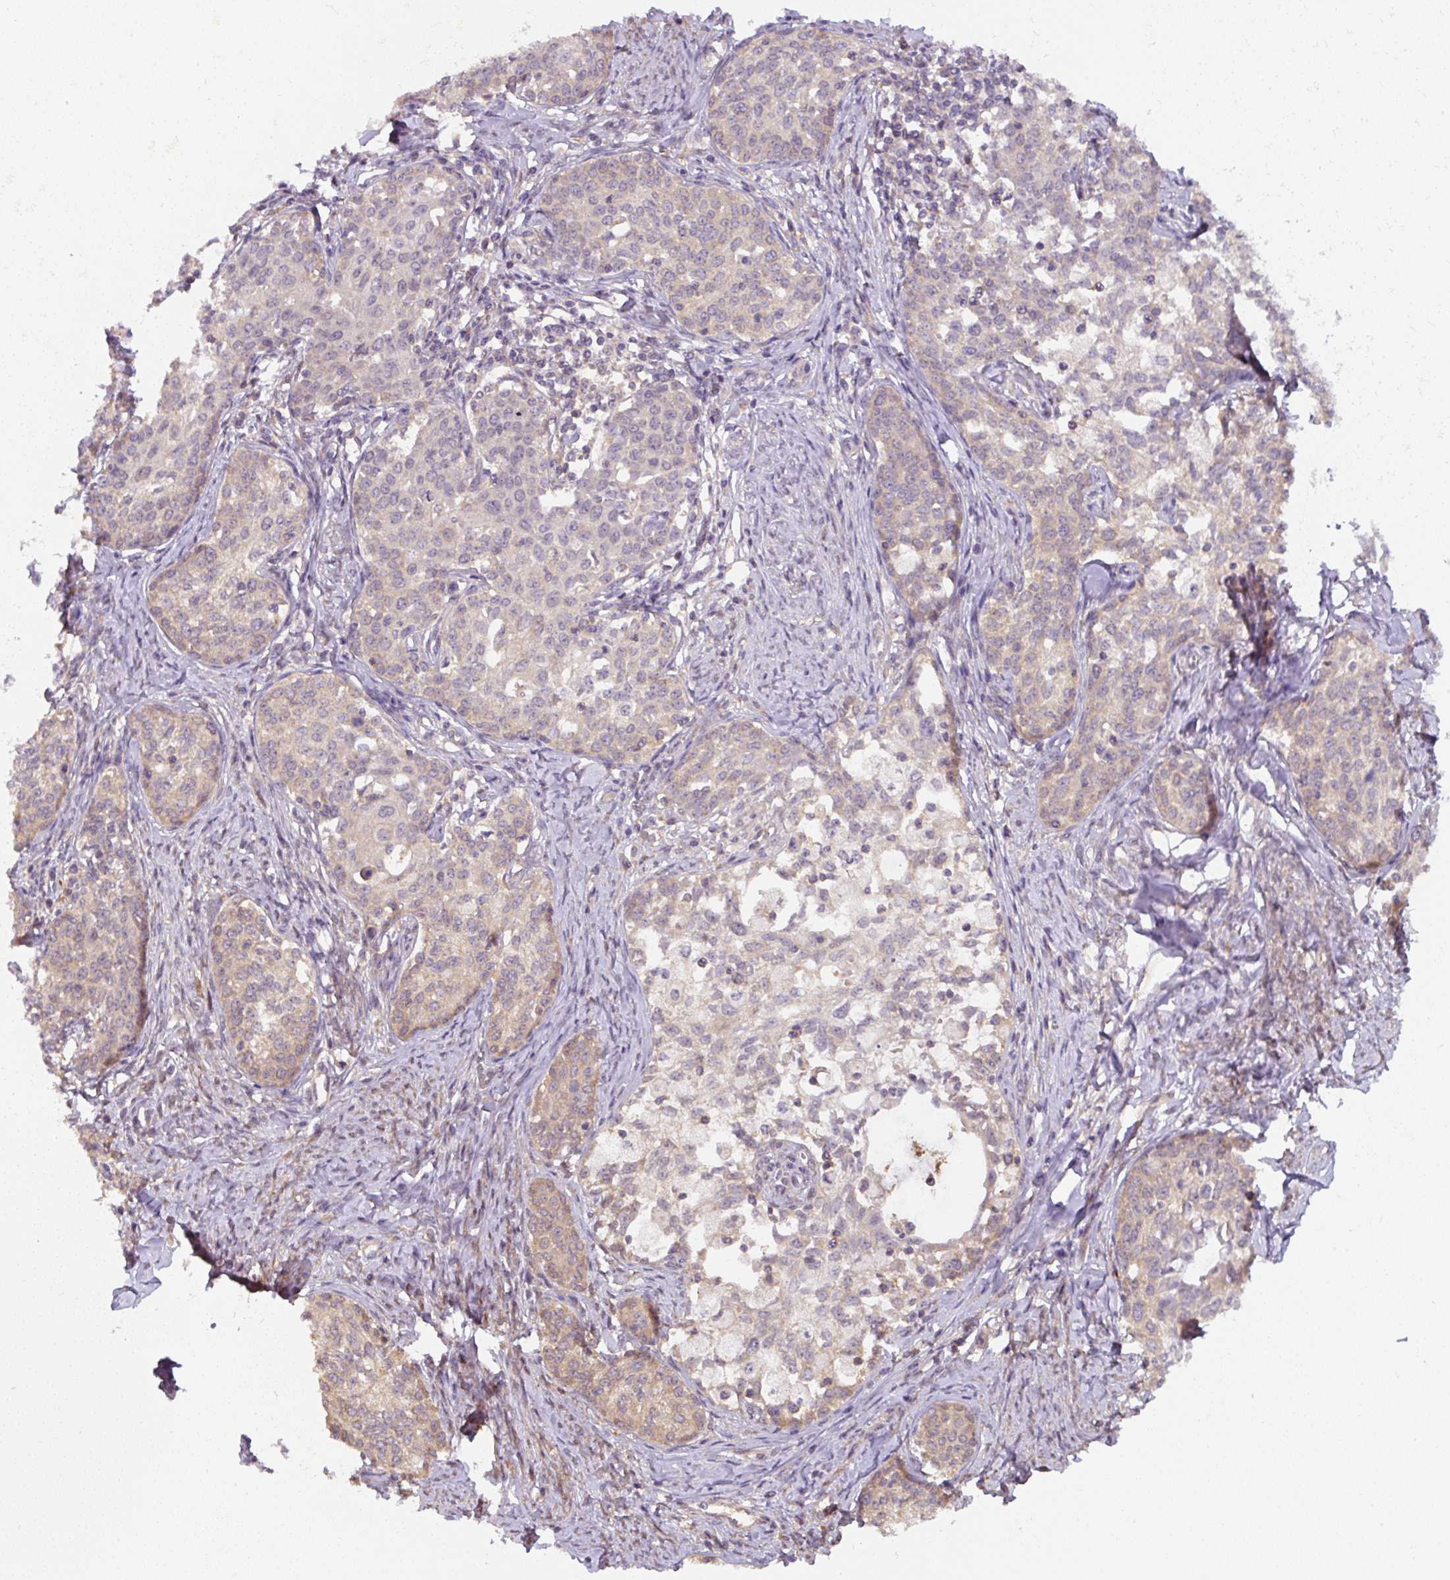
{"staining": {"intensity": "moderate", "quantity": "25%-75%", "location": "cytoplasmic/membranous"}, "tissue": "cervical cancer", "cell_type": "Tumor cells", "image_type": "cancer", "snomed": [{"axis": "morphology", "description": "Squamous cell carcinoma, NOS"}, {"axis": "morphology", "description": "Adenocarcinoma, NOS"}, {"axis": "topography", "description": "Cervix"}], "caption": "A brown stain labels moderate cytoplasmic/membranous staining of a protein in human adenocarcinoma (cervical) tumor cells.", "gene": "ST13", "patient": {"sex": "female", "age": 52}}